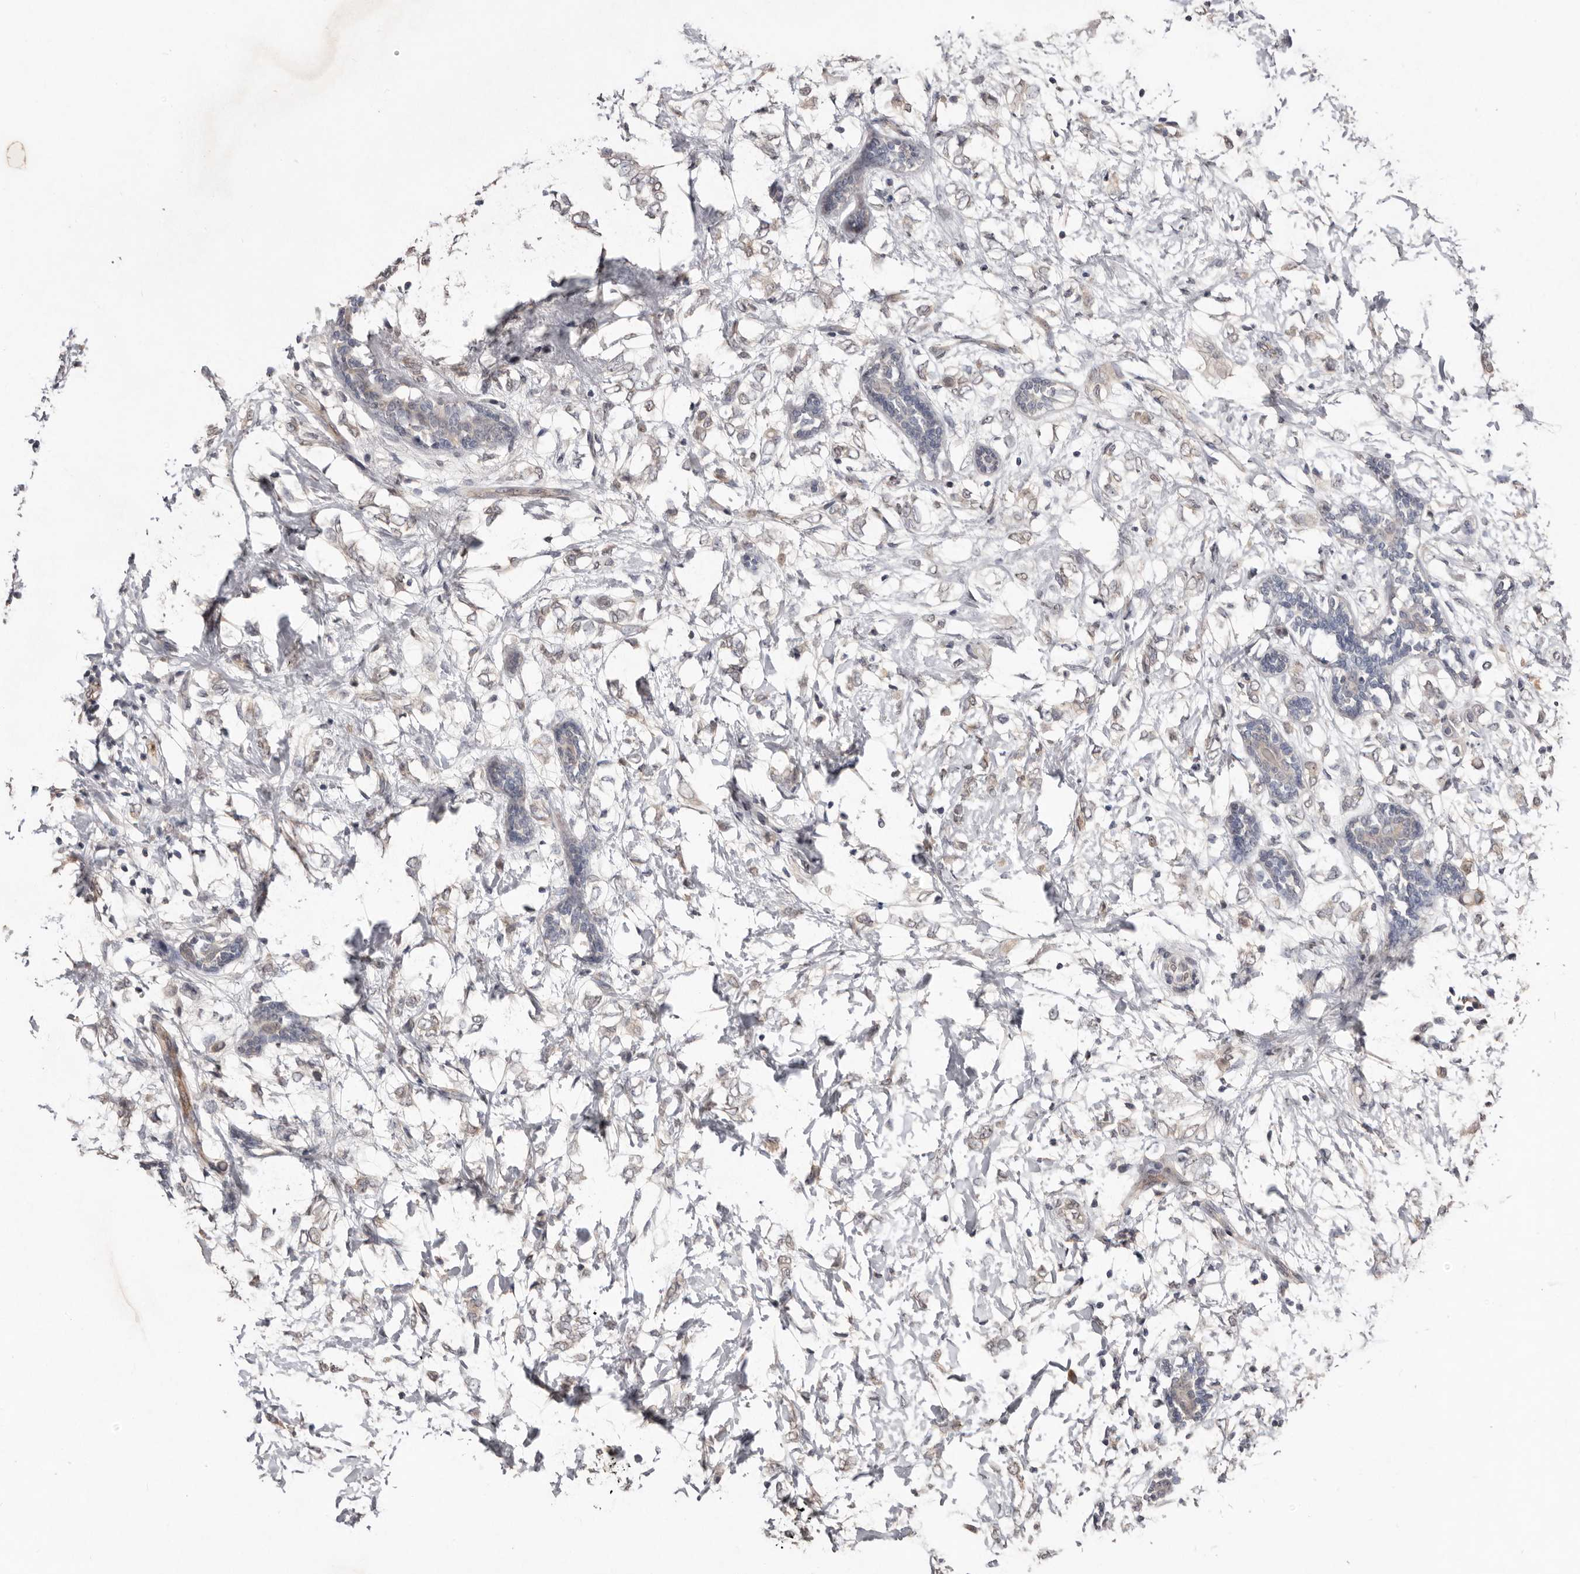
{"staining": {"intensity": "negative", "quantity": "none", "location": "none"}, "tissue": "breast cancer", "cell_type": "Tumor cells", "image_type": "cancer", "snomed": [{"axis": "morphology", "description": "Normal tissue, NOS"}, {"axis": "morphology", "description": "Lobular carcinoma"}, {"axis": "topography", "description": "Breast"}], "caption": "The immunohistochemistry micrograph has no significant expression in tumor cells of lobular carcinoma (breast) tissue.", "gene": "SULT1E1", "patient": {"sex": "female", "age": 47}}